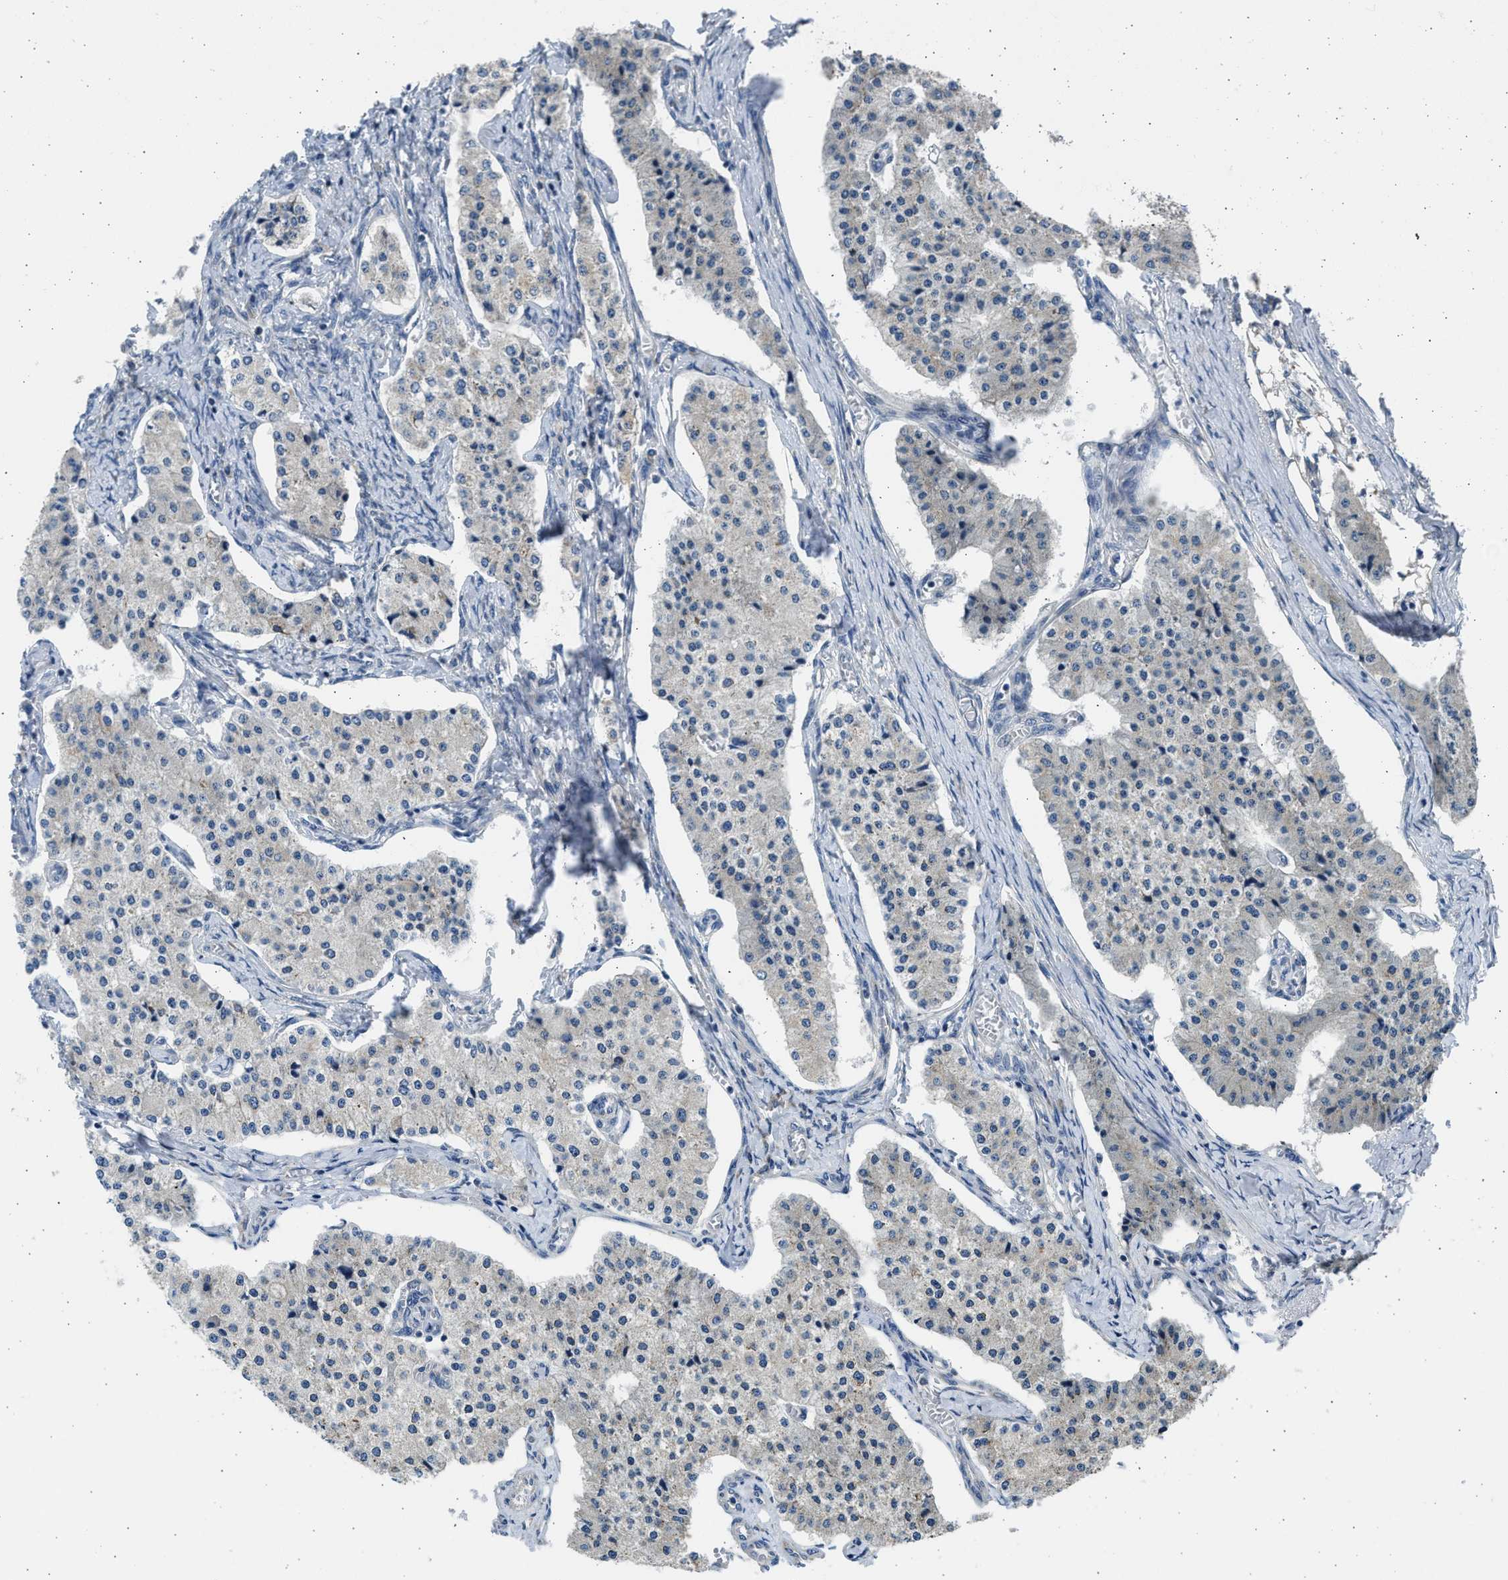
{"staining": {"intensity": "negative", "quantity": "none", "location": "none"}, "tissue": "carcinoid", "cell_type": "Tumor cells", "image_type": "cancer", "snomed": [{"axis": "morphology", "description": "Carcinoid, malignant, NOS"}, {"axis": "topography", "description": "Colon"}], "caption": "High magnification brightfield microscopy of carcinoid stained with DAB (brown) and counterstained with hematoxylin (blue): tumor cells show no significant positivity. (DAB immunohistochemistry with hematoxylin counter stain).", "gene": "PLD2", "patient": {"sex": "female", "age": 52}}